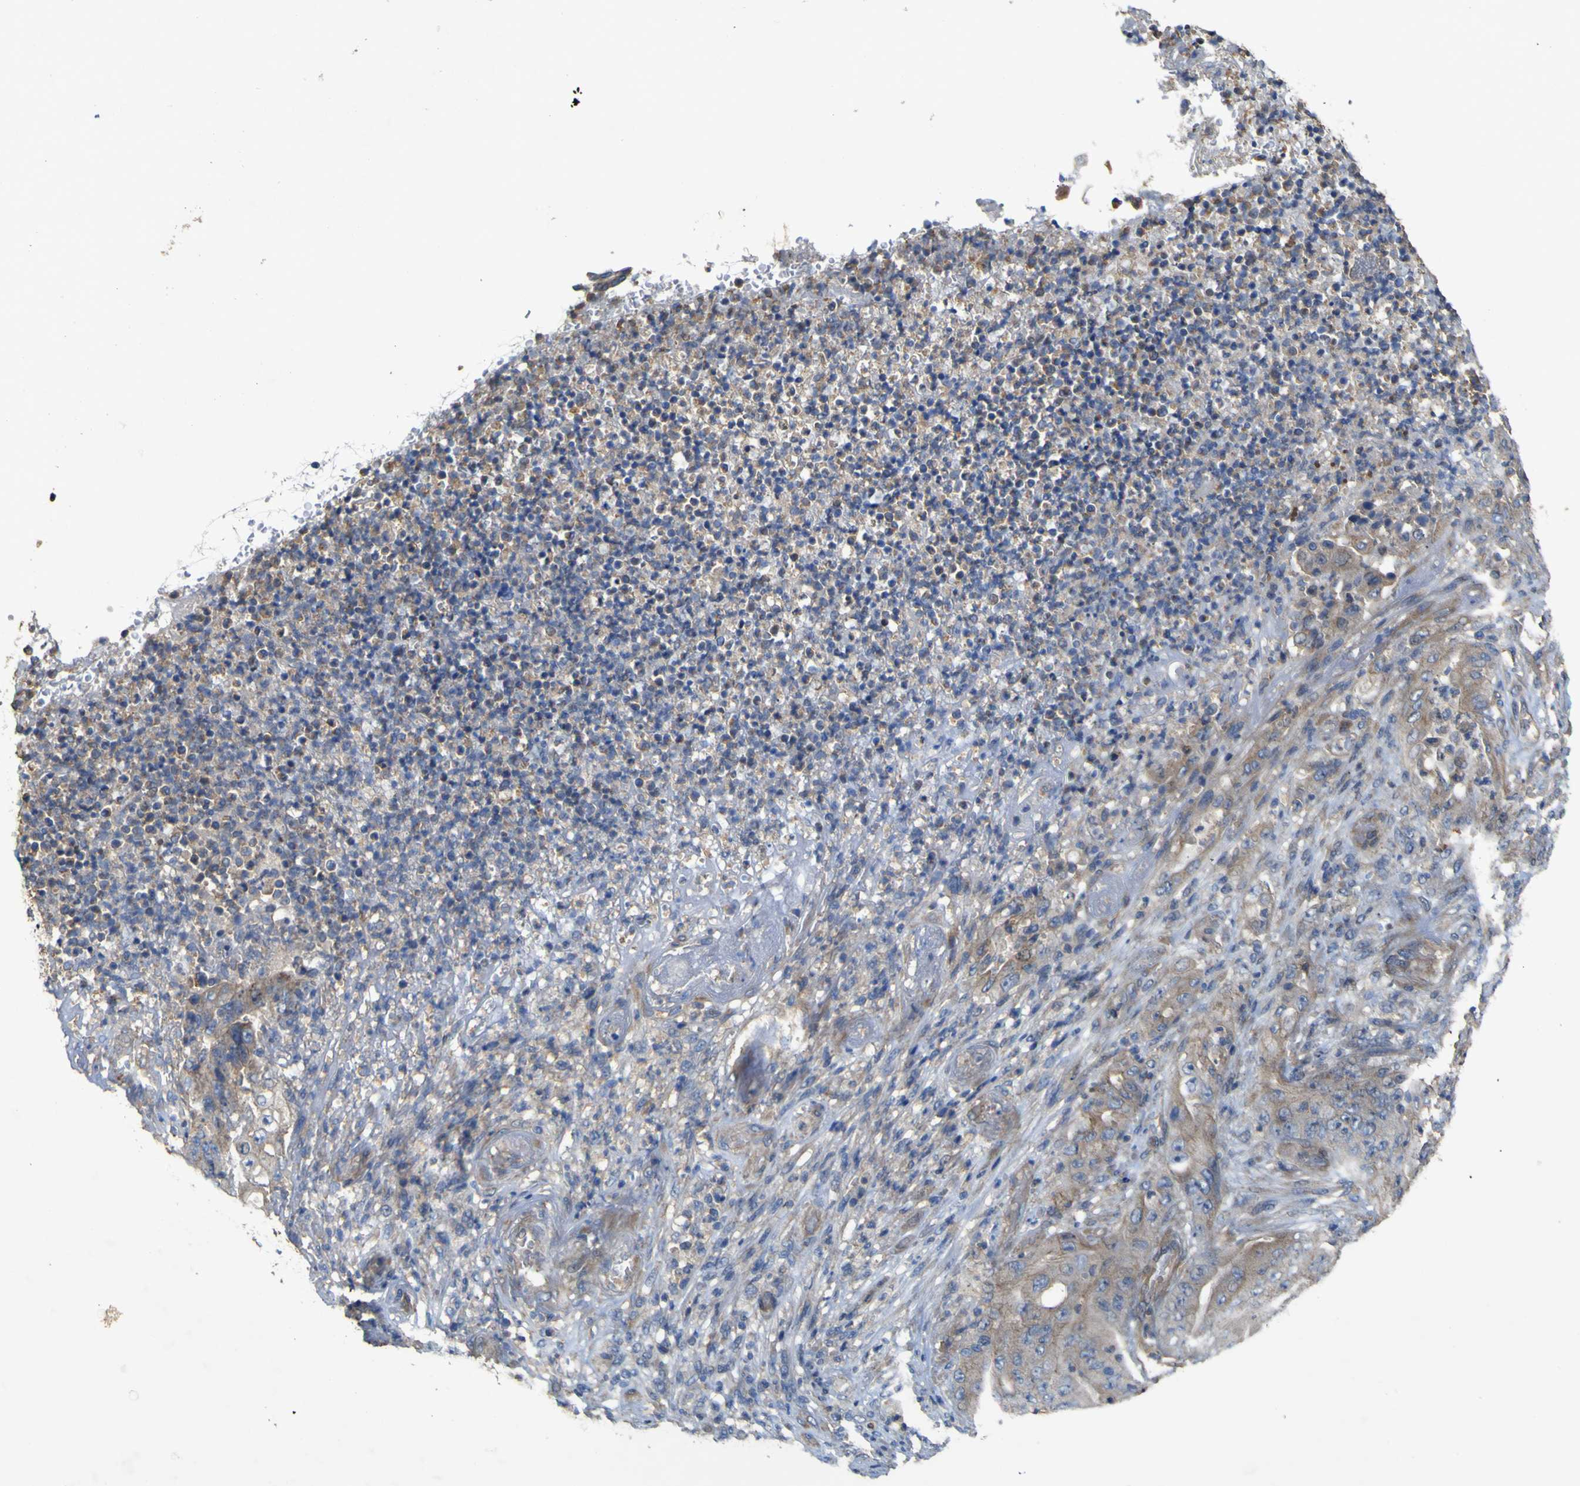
{"staining": {"intensity": "weak", "quantity": ">75%", "location": "cytoplasmic/membranous"}, "tissue": "stomach cancer", "cell_type": "Tumor cells", "image_type": "cancer", "snomed": [{"axis": "morphology", "description": "Adenocarcinoma, NOS"}, {"axis": "topography", "description": "Stomach"}], "caption": "Human stomach cancer (adenocarcinoma) stained with a protein marker exhibits weak staining in tumor cells.", "gene": "TNFSF15", "patient": {"sex": "female", "age": 73}}